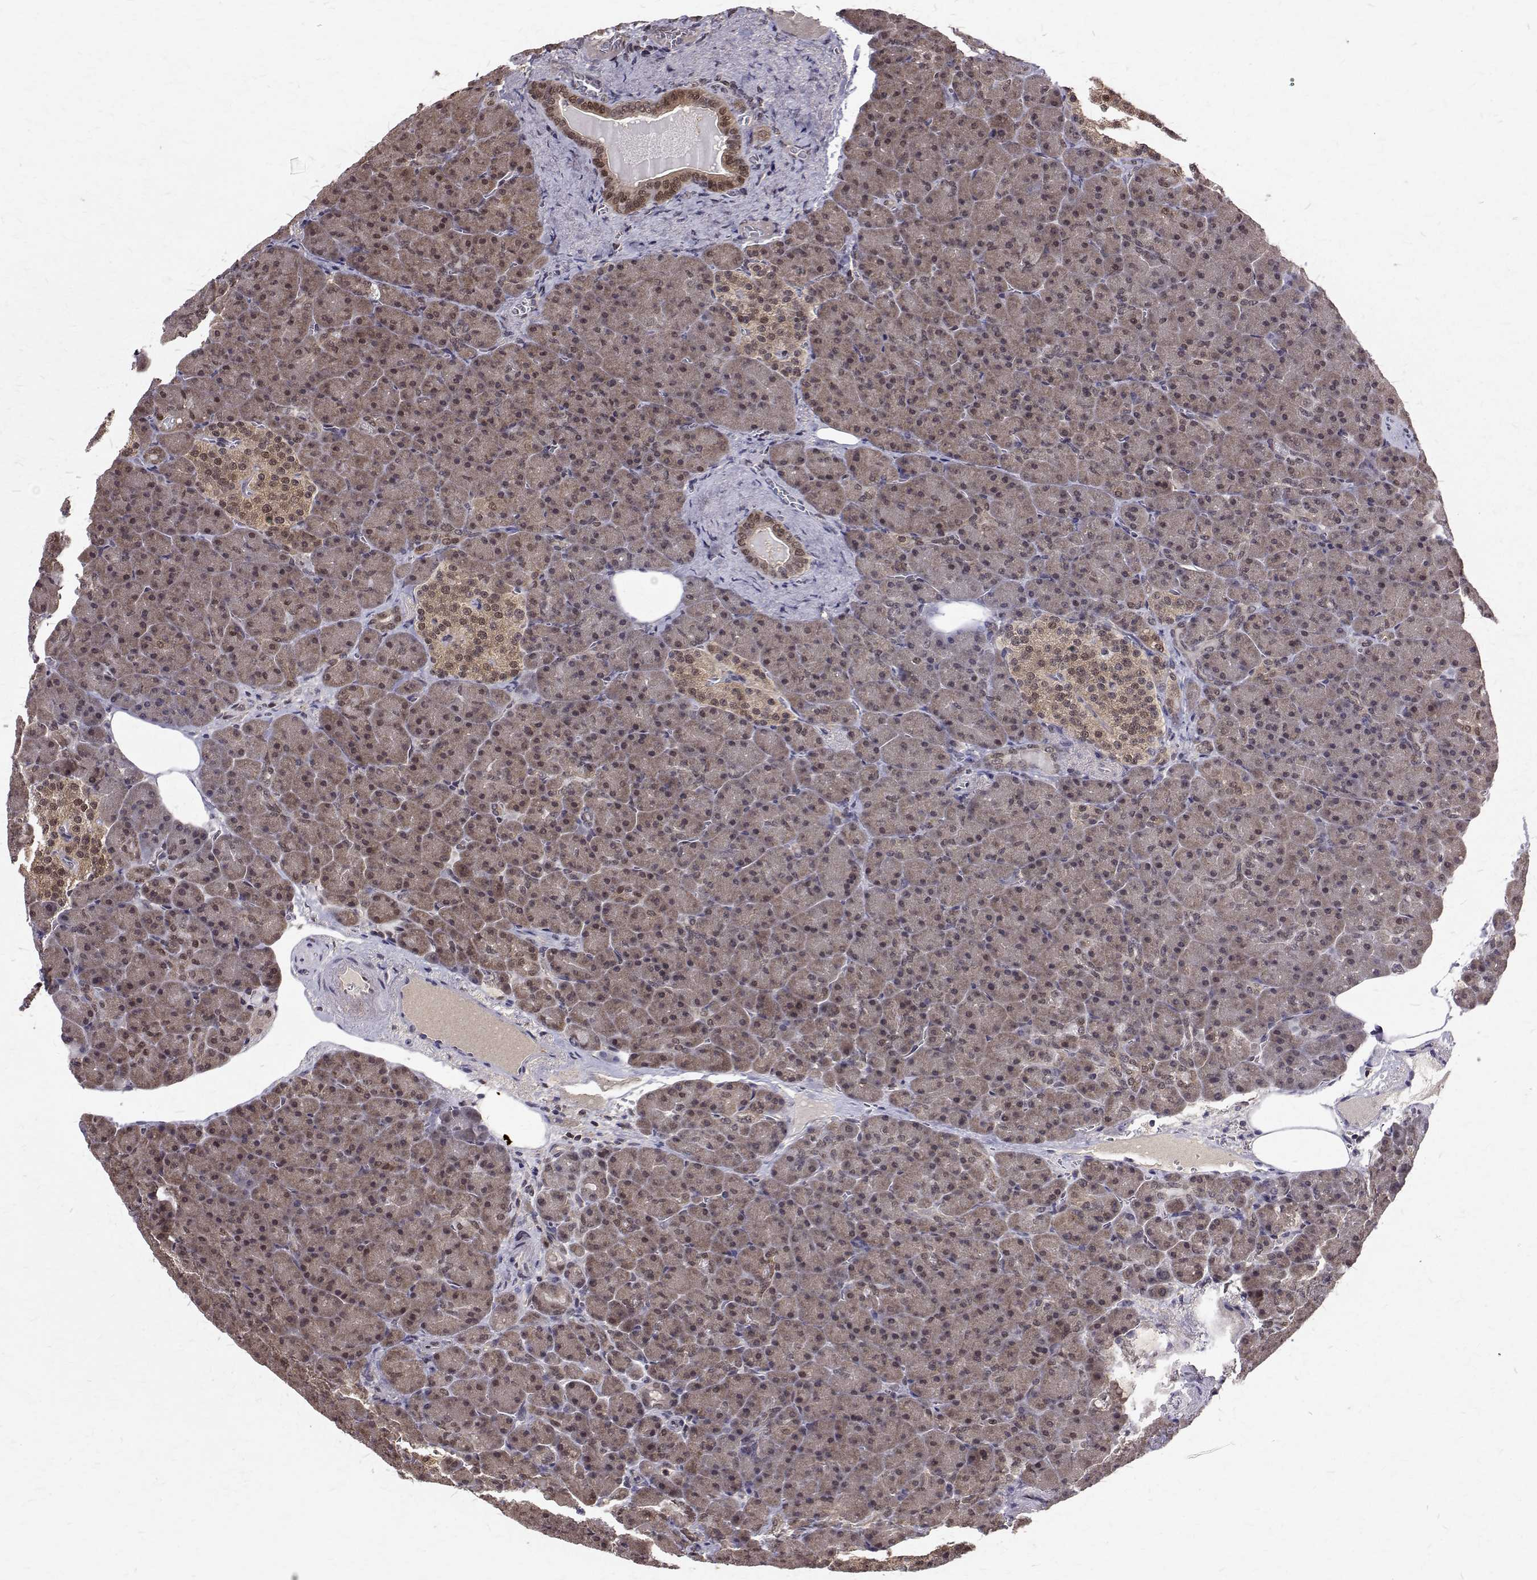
{"staining": {"intensity": "moderate", "quantity": "25%-75%", "location": "cytoplasmic/membranous,nuclear"}, "tissue": "pancreas", "cell_type": "Exocrine glandular cells", "image_type": "normal", "snomed": [{"axis": "morphology", "description": "Normal tissue, NOS"}, {"axis": "topography", "description": "Pancreas"}], "caption": "There is medium levels of moderate cytoplasmic/membranous,nuclear expression in exocrine glandular cells of benign pancreas, as demonstrated by immunohistochemical staining (brown color).", "gene": "NIF3L1", "patient": {"sex": "female", "age": 74}}